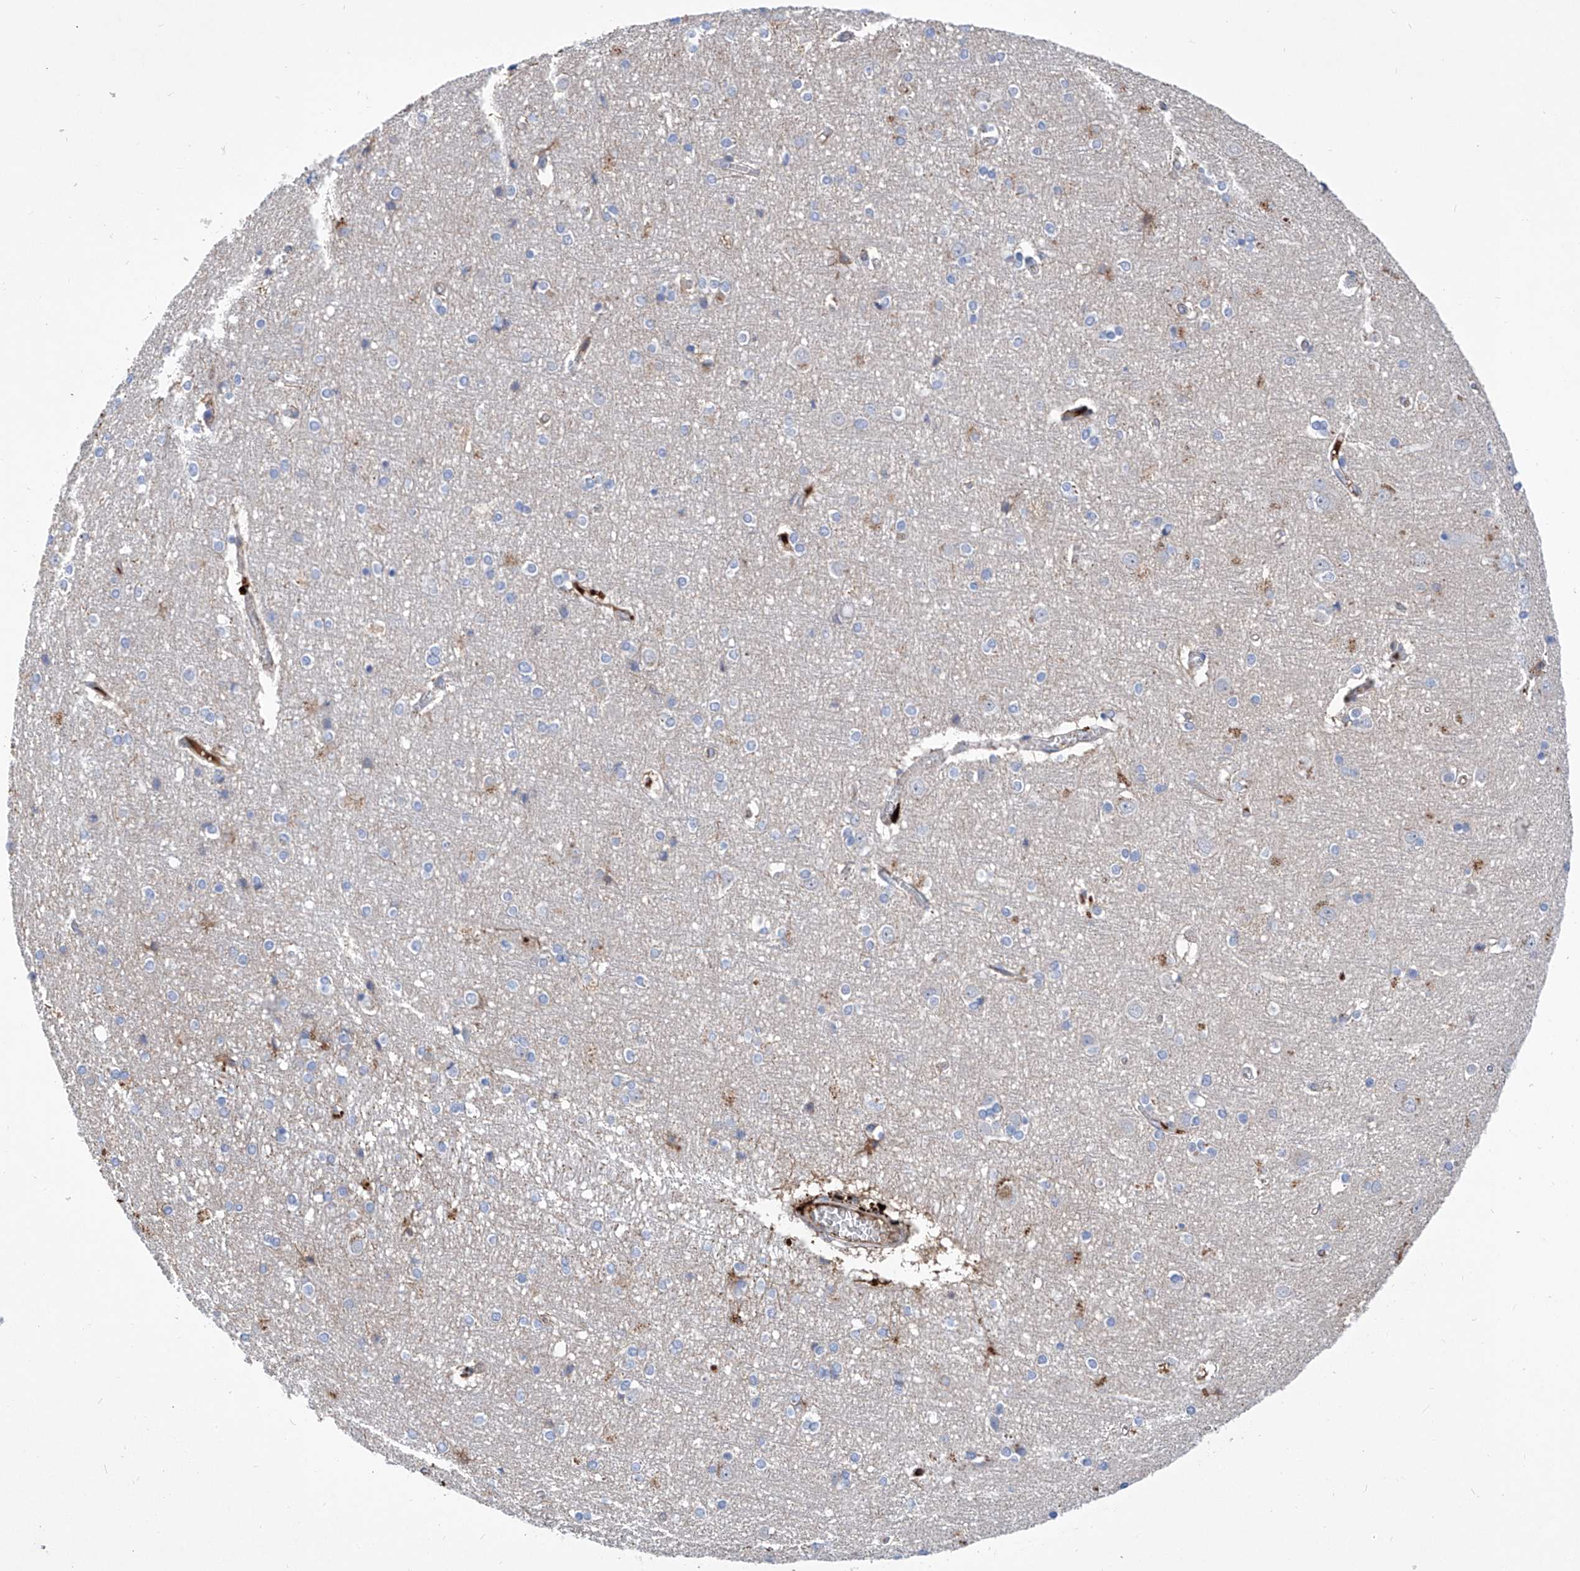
{"staining": {"intensity": "weak", "quantity": "25%-75%", "location": "cytoplasmic/membranous"}, "tissue": "cerebral cortex", "cell_type": "Endothelial cells", "image_type": "normal", "snomed": [{"axis": "morphology", "description": "Normal tissue, NOS"}, {"axis": "topography", "description": "Cerebral cortex"}], "caption": "Immunohistochemical staining of unremarkable cerebral cortex displays 25%-75% levels of weak cytoplasmic/membranous protein staining in approximately 25%-75% of endothelial cells.", "gene": "ASCC3", "patient": {"sex": "male", "age": 54}}